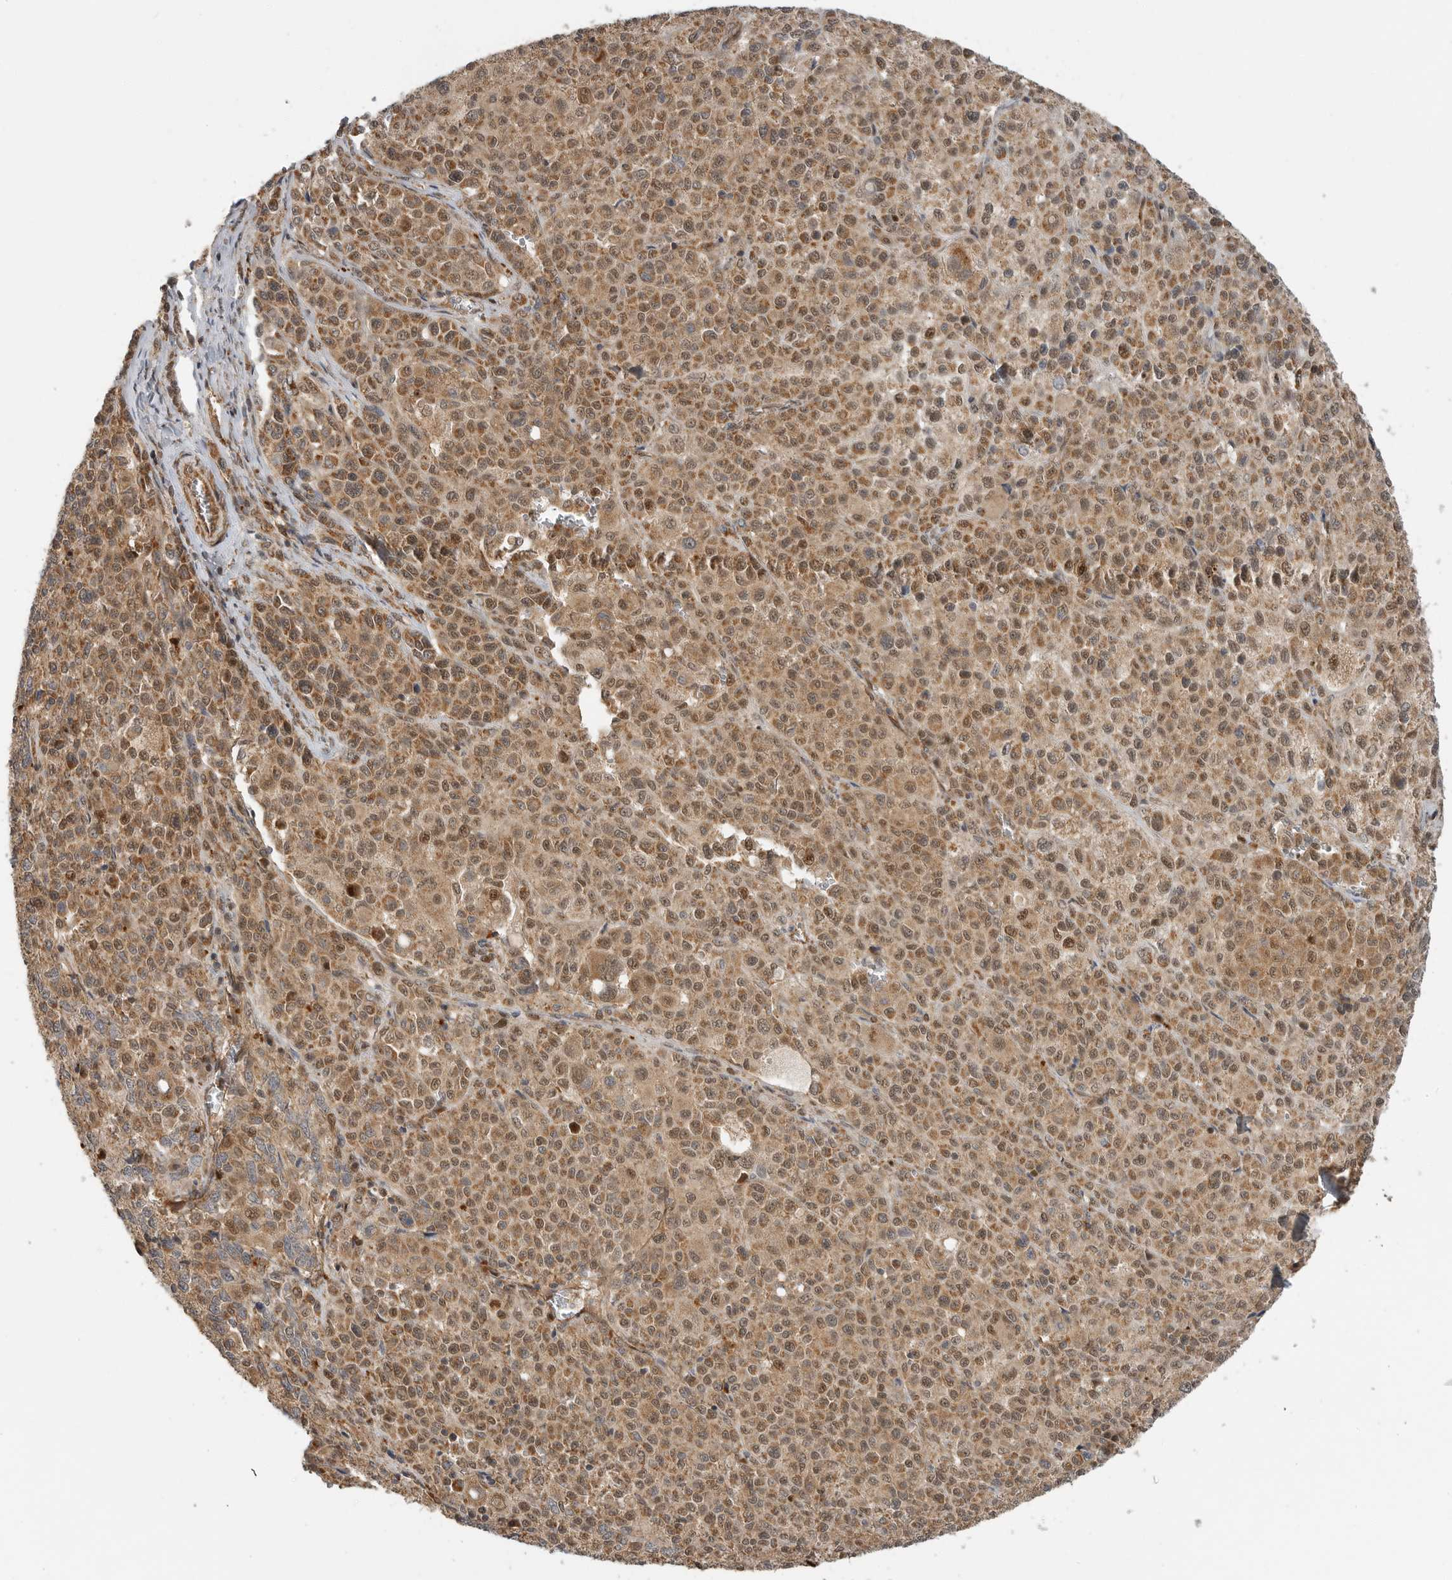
{"staining": {"intensity": "moderate", "quantity": ">75%", "location": "cytoplasmic/membranous,nuclear"}, "tissue": "melanoma", "cell_type": "Tumor cells", "image_type": "cancer", "snomed": [{"axis": "morphology", "description": "Malignant melanoma, Metastatic site"}, {"axis": "topography", "description": "Skin"}], "caption": "Immunohistochemical staining of human malignant melanoma (metastatic site) displays medium levels of moderate cytoplasmic/membranous and nuclear protein staining in approximately >75% of tumor cells.", "gene": "STRAP", "patient": {"sex": "female", "age": 74}}